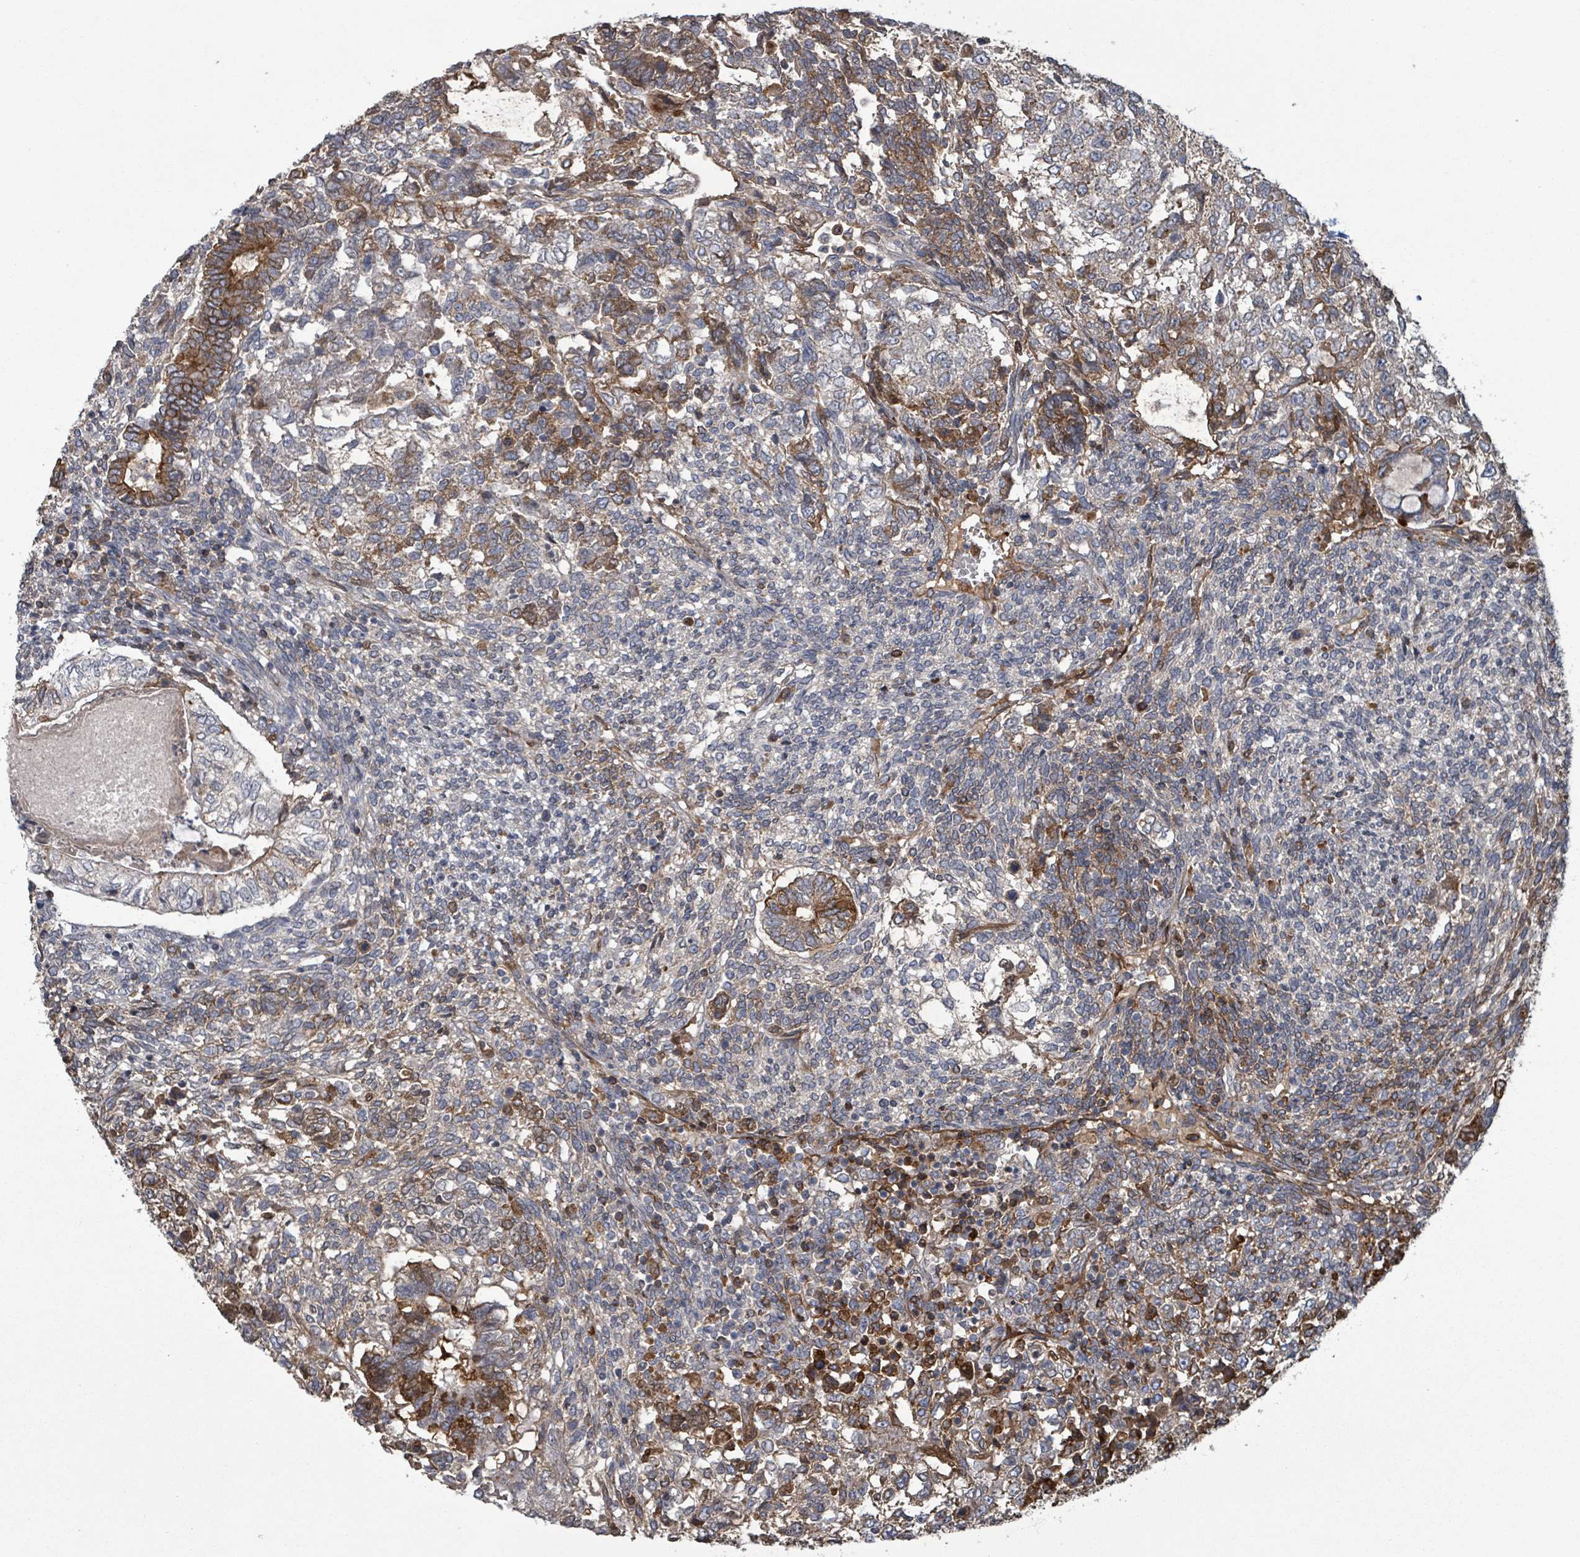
{"staining": {"intensity": "moderate", "quantity": "<25%", "location": "cytoplasmic/membranous"}, "tissue": "testis cancer", "cell_type": "Tumor cells", "image_type": "cancer", "snomed": [{"axis": "morphology", "description": "Carcinoma, Embryonal, NOS"}, {"axis": "topography", "description": "Testis"}], "caption": "The immunohistochemical stain labels moderate cytoplasmic/membranous expression in tumor cells of embryonal carcinoma (testis) tissue.", "gene": "GRM8", "patient": {"sex": "male", "age": 23}}